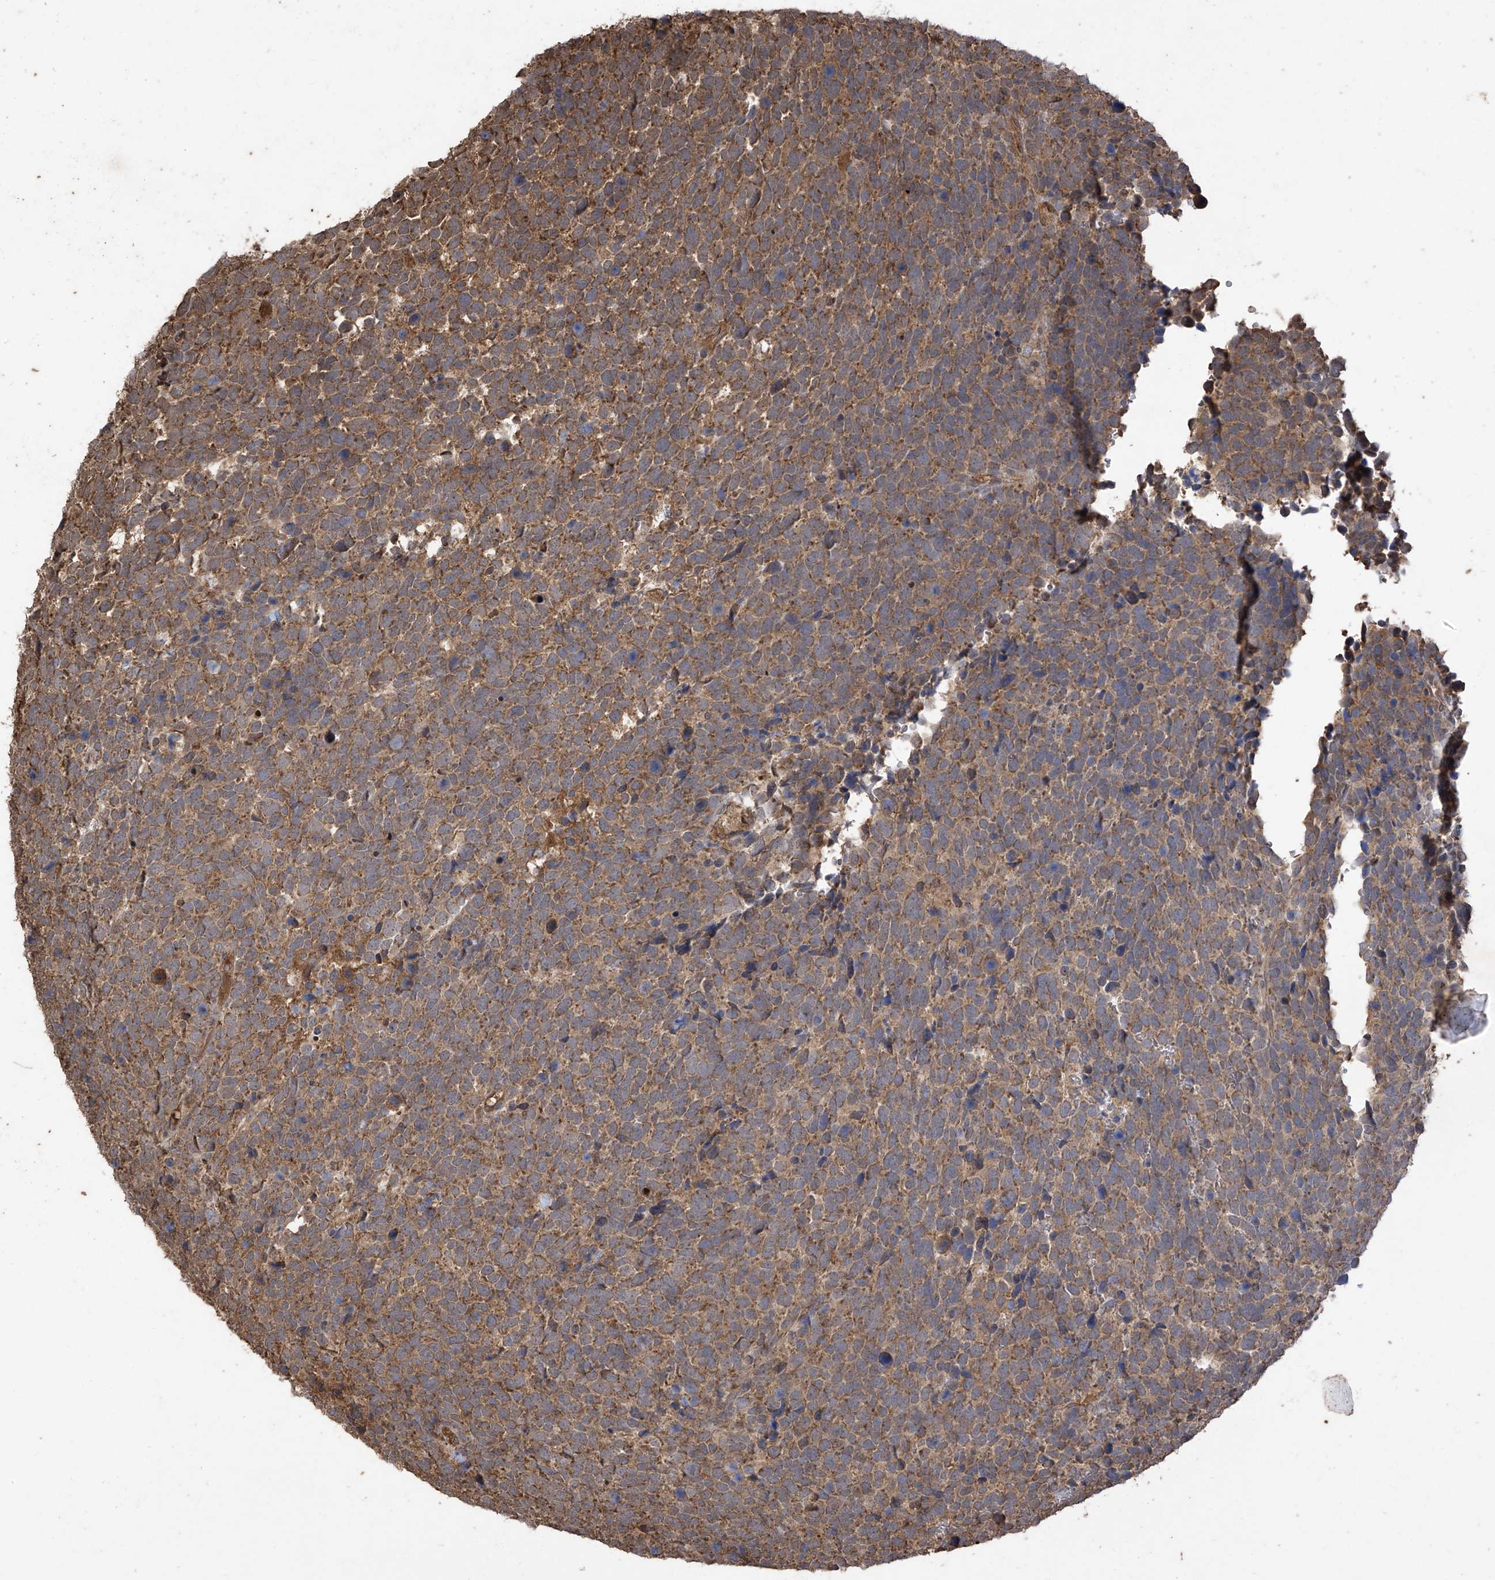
{"staining": {"intensity": "moderate", "quantity": ">75%", "location": "cytoplasmic/membranous"}, "tissue": "urothelial cancer", "cell_type": "Tumor cells", "image_type": "cancer", "snomed": [{"axis": "morphology", "description": "Urothelial carcinoma, High grade"}, {"axis": "topography", "description": "Urinary bladder"}], "caption": "Urothelial cancer stained with a brown dye displays moderate cytoplasmic/membranous positive staining in approximately >75% of tumor cells.", "gene": "PNPT1", "patient": {"sex": "female", "age": 82}}